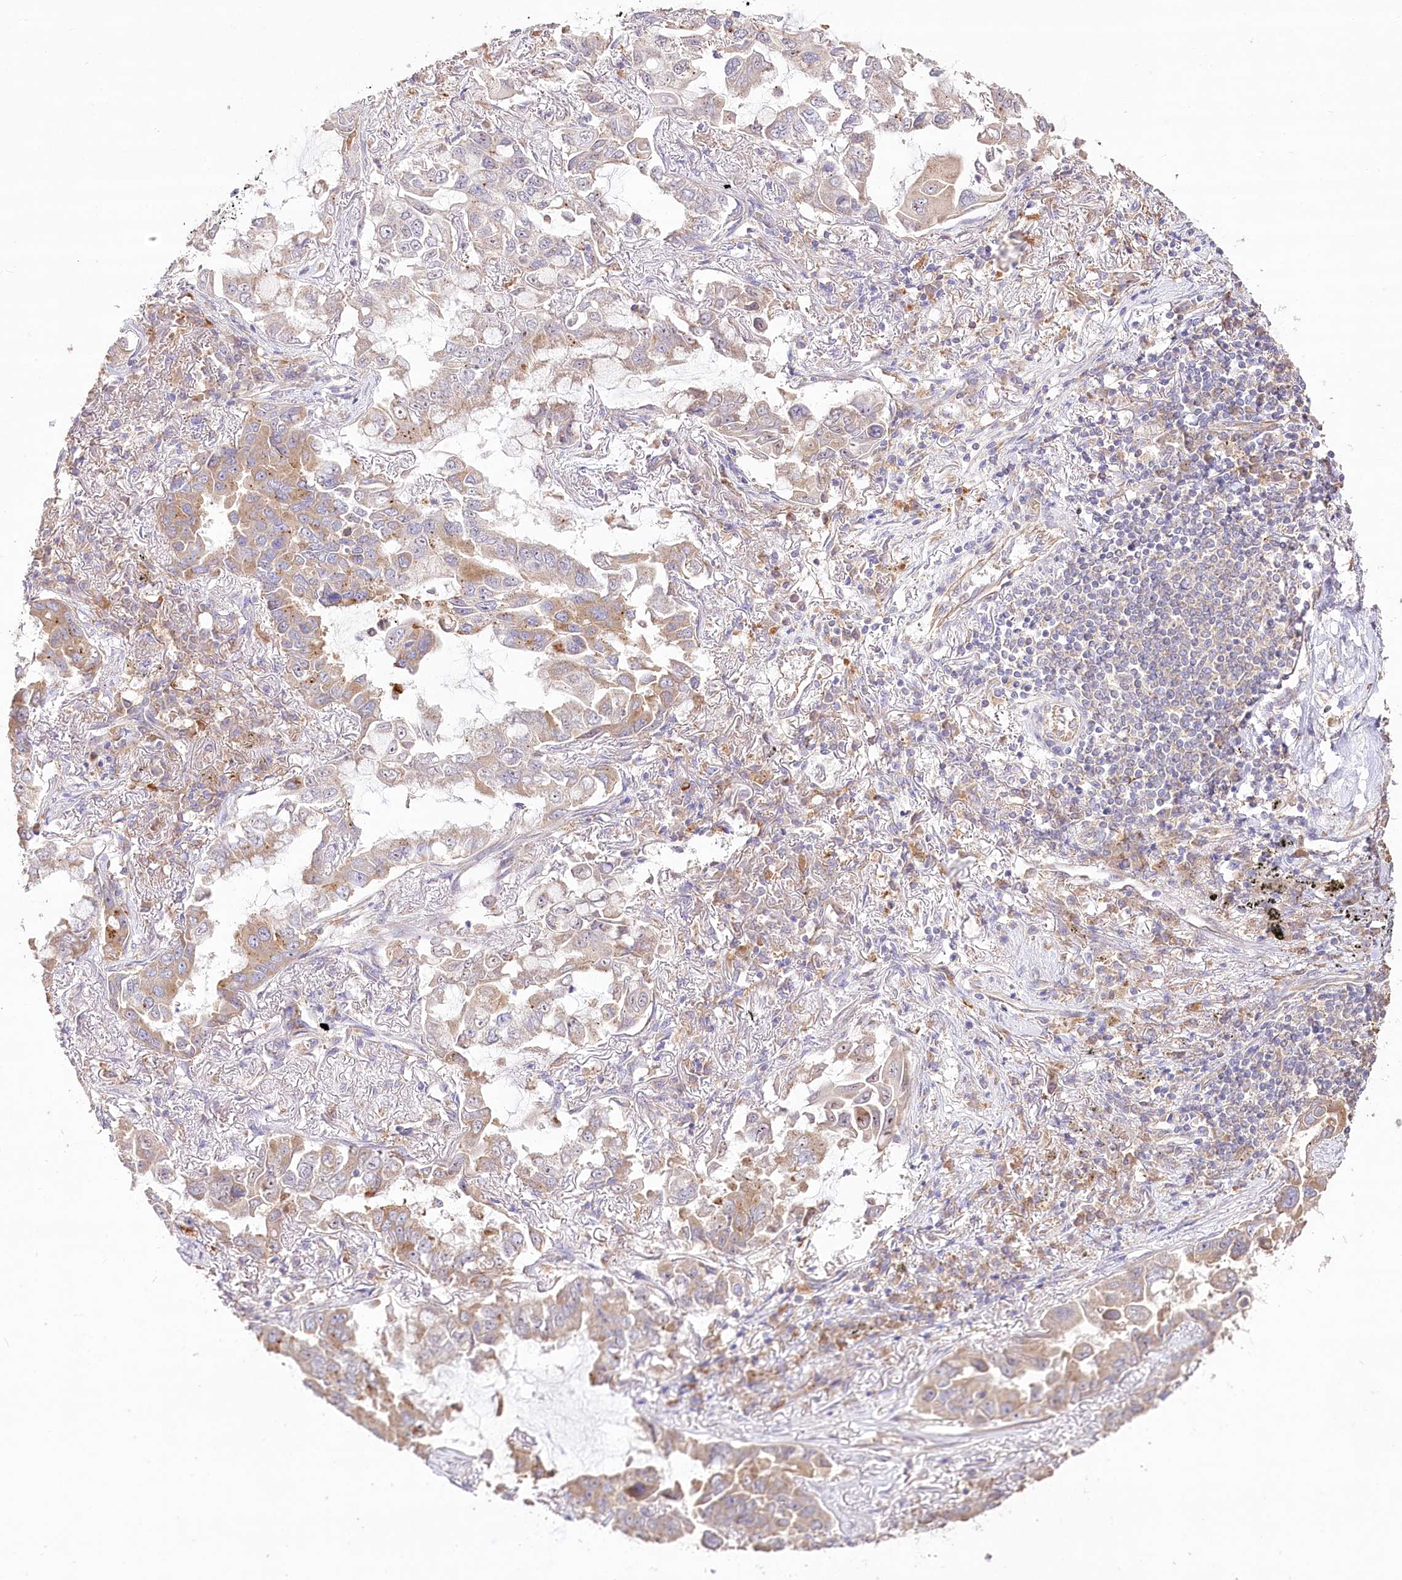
{"staining": {"intensity": "weak", "quantity": "25%-75%", "location": "cytoplasmic/membranous"}, "tissue": "lung cancer", "cell_type": "Tumor cells", "image_type": "cancer", "snomed": [{"axis": "morphology", "description": "Adenocarcinoma, NOS"}, {"axis": "topography", "description": "Lung"}], "caption": "Immunohistochemistry (DAB) staining of adenocarcinoma (lung) reveals weak cytoplasmic/membranous protein positivity in approximately 25%-75% of tumor cells.", "gene": "DMXL1", "patient": {"sex": "male", "age": 64}}